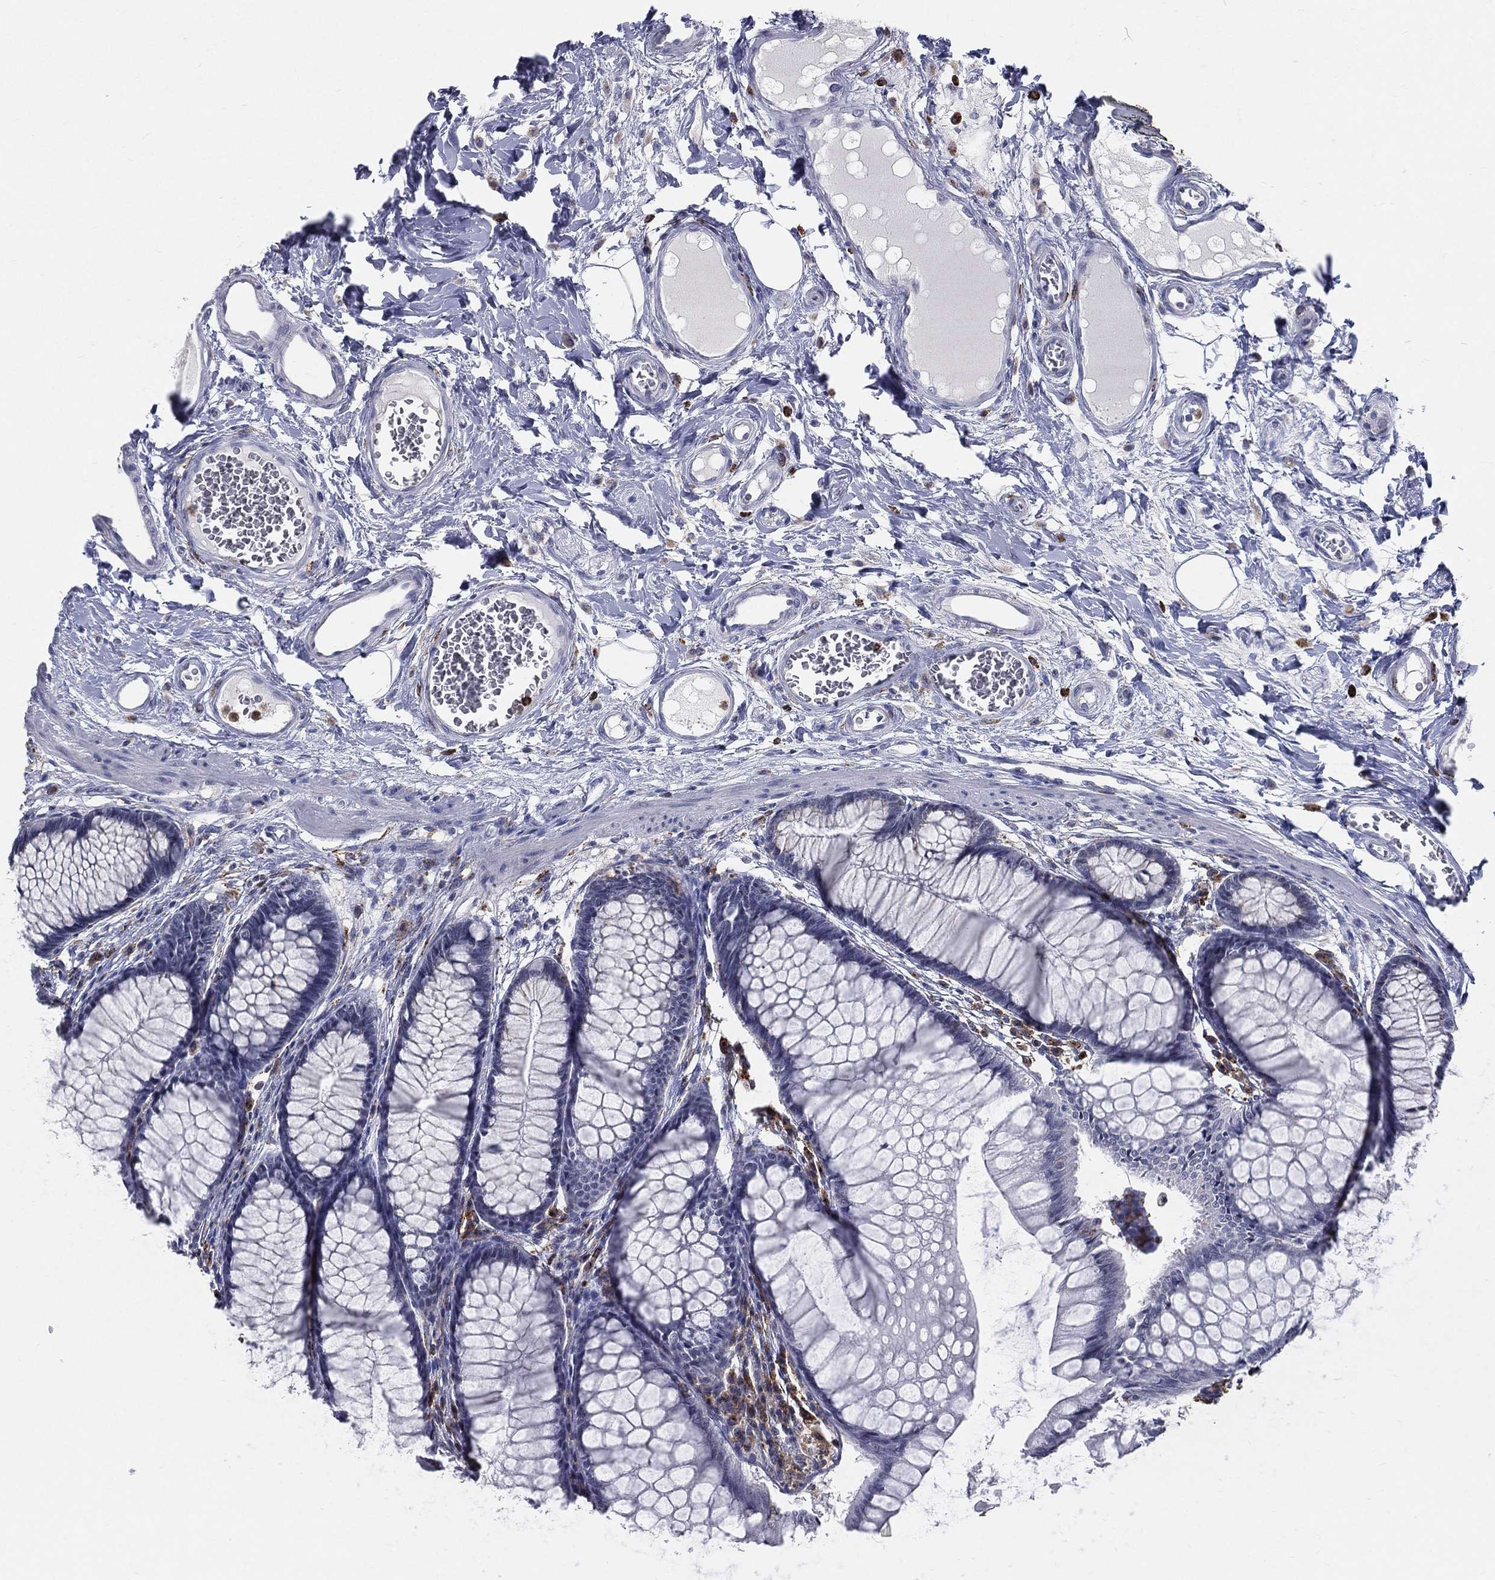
{"staining": {"intensity": "negative", "quantity": "none", "location": "none"}, "tissue": "colon", "cell_type": "Endothelial cells", "image_type": "normal", "snomed": [{"axis": "morphology", "description": "Normal tissue, NOS"}, {"axis": "topography", "description": "Colon"}], "caption": "This is an immunohistochemistry photomicrograph of normal human colon. There is no expression in endothelial cells.", "gene": "EVI2B", "patient": {"sex": "female", "age": 65}}